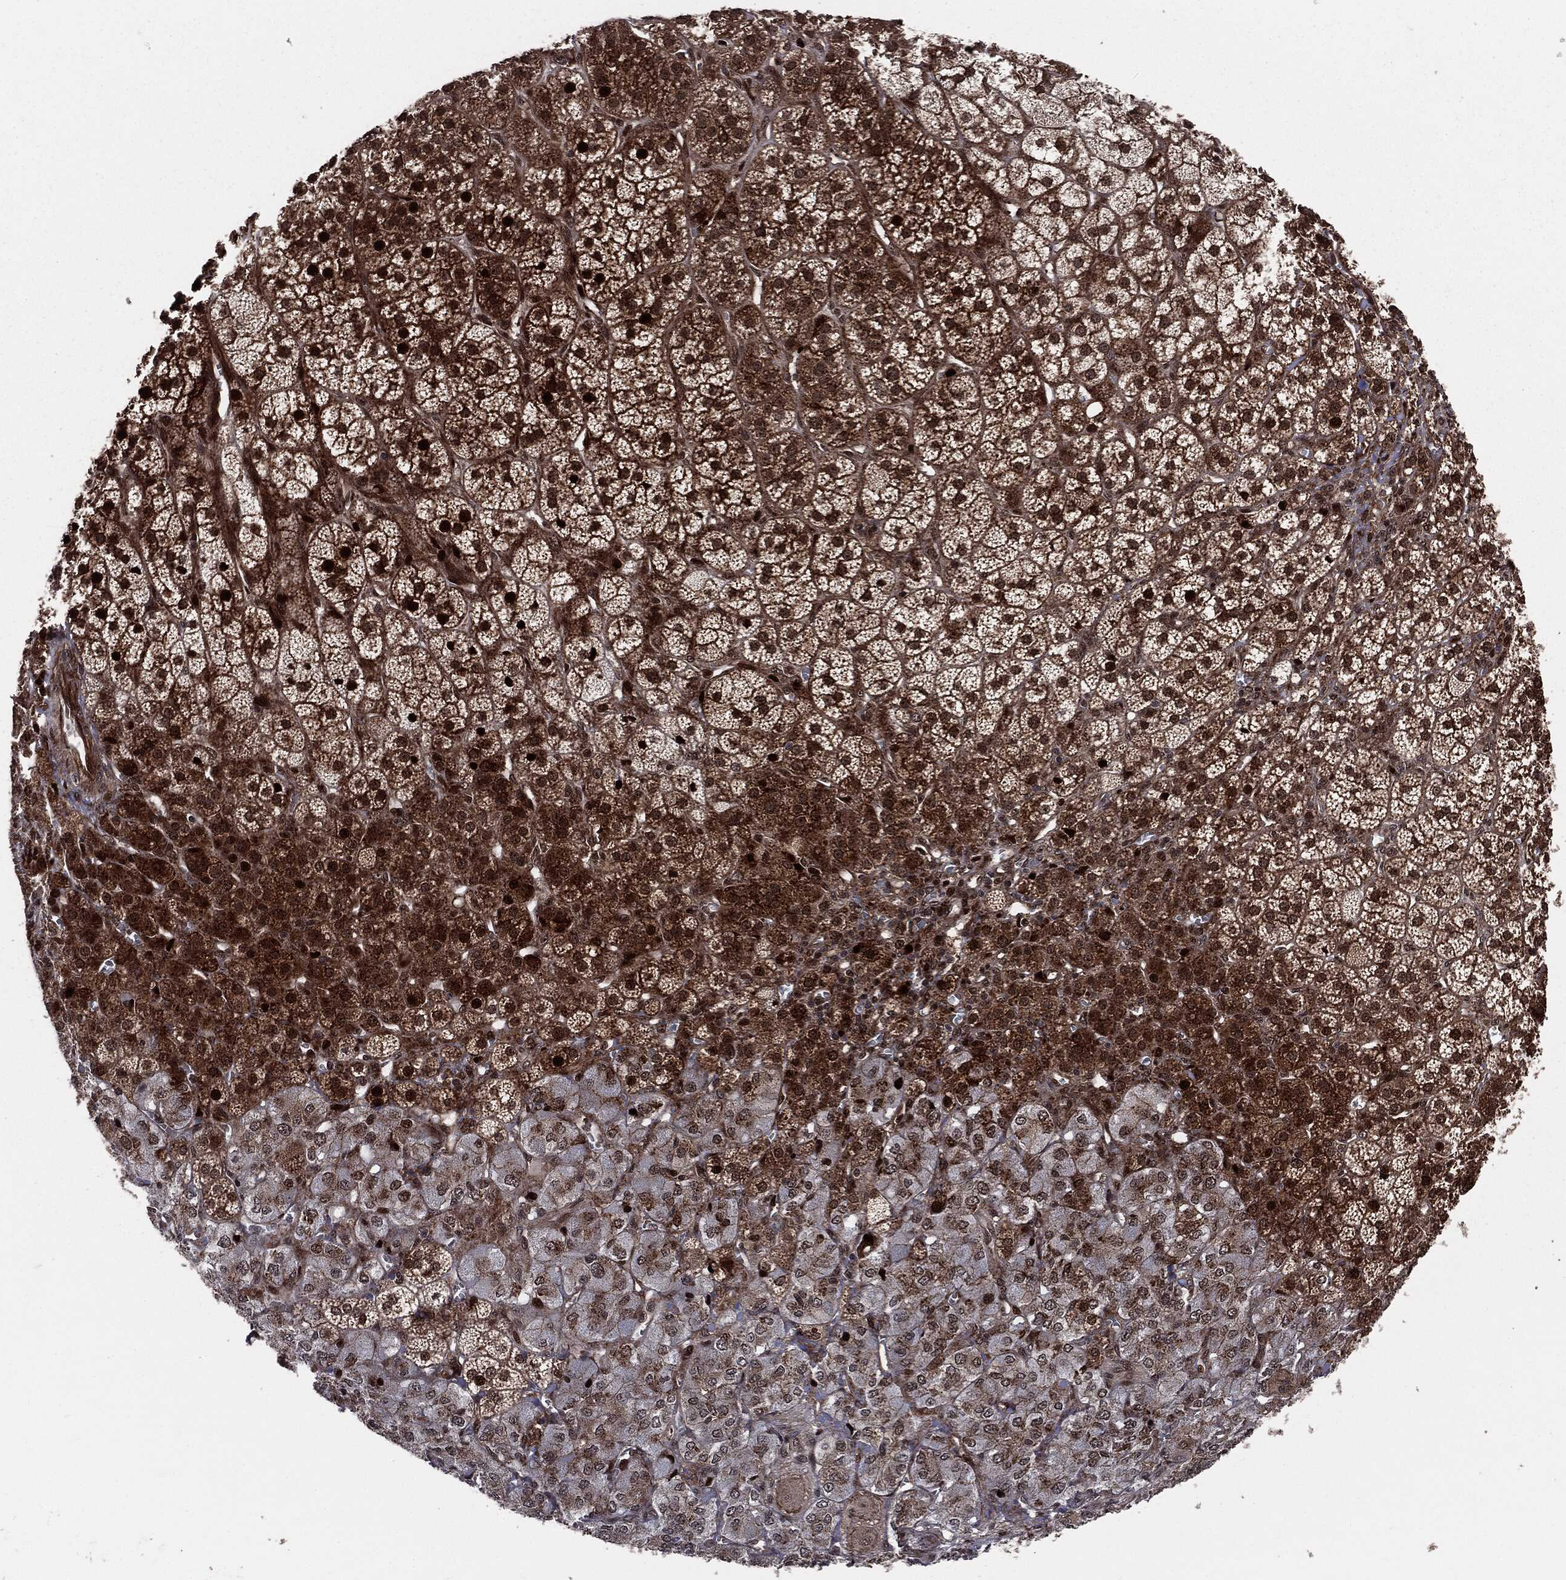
{"staining": {"intensity": "strong", "quantity": ">75%", "location": "cytoplasmic/membranous,nuclear"}, "tissue": "adrenal gland", "cell_type": "Glandular cells", "image_type": "normal", "snomed": [{"axis": "morphology", "description": "Normal tissue, NOS"}, {"axis": "topography", "description": "Adrenal gland"}], "caption": "Immunohistochemistry (IHC) (DAB) staining of unremarkable adrenal gland shows strong cytoplasmic/membranous,nuclear protein staining in approximately >75% of glandular cells.", "gene": "SMAD4", "patient": {"sex": "female", "age": 60}}